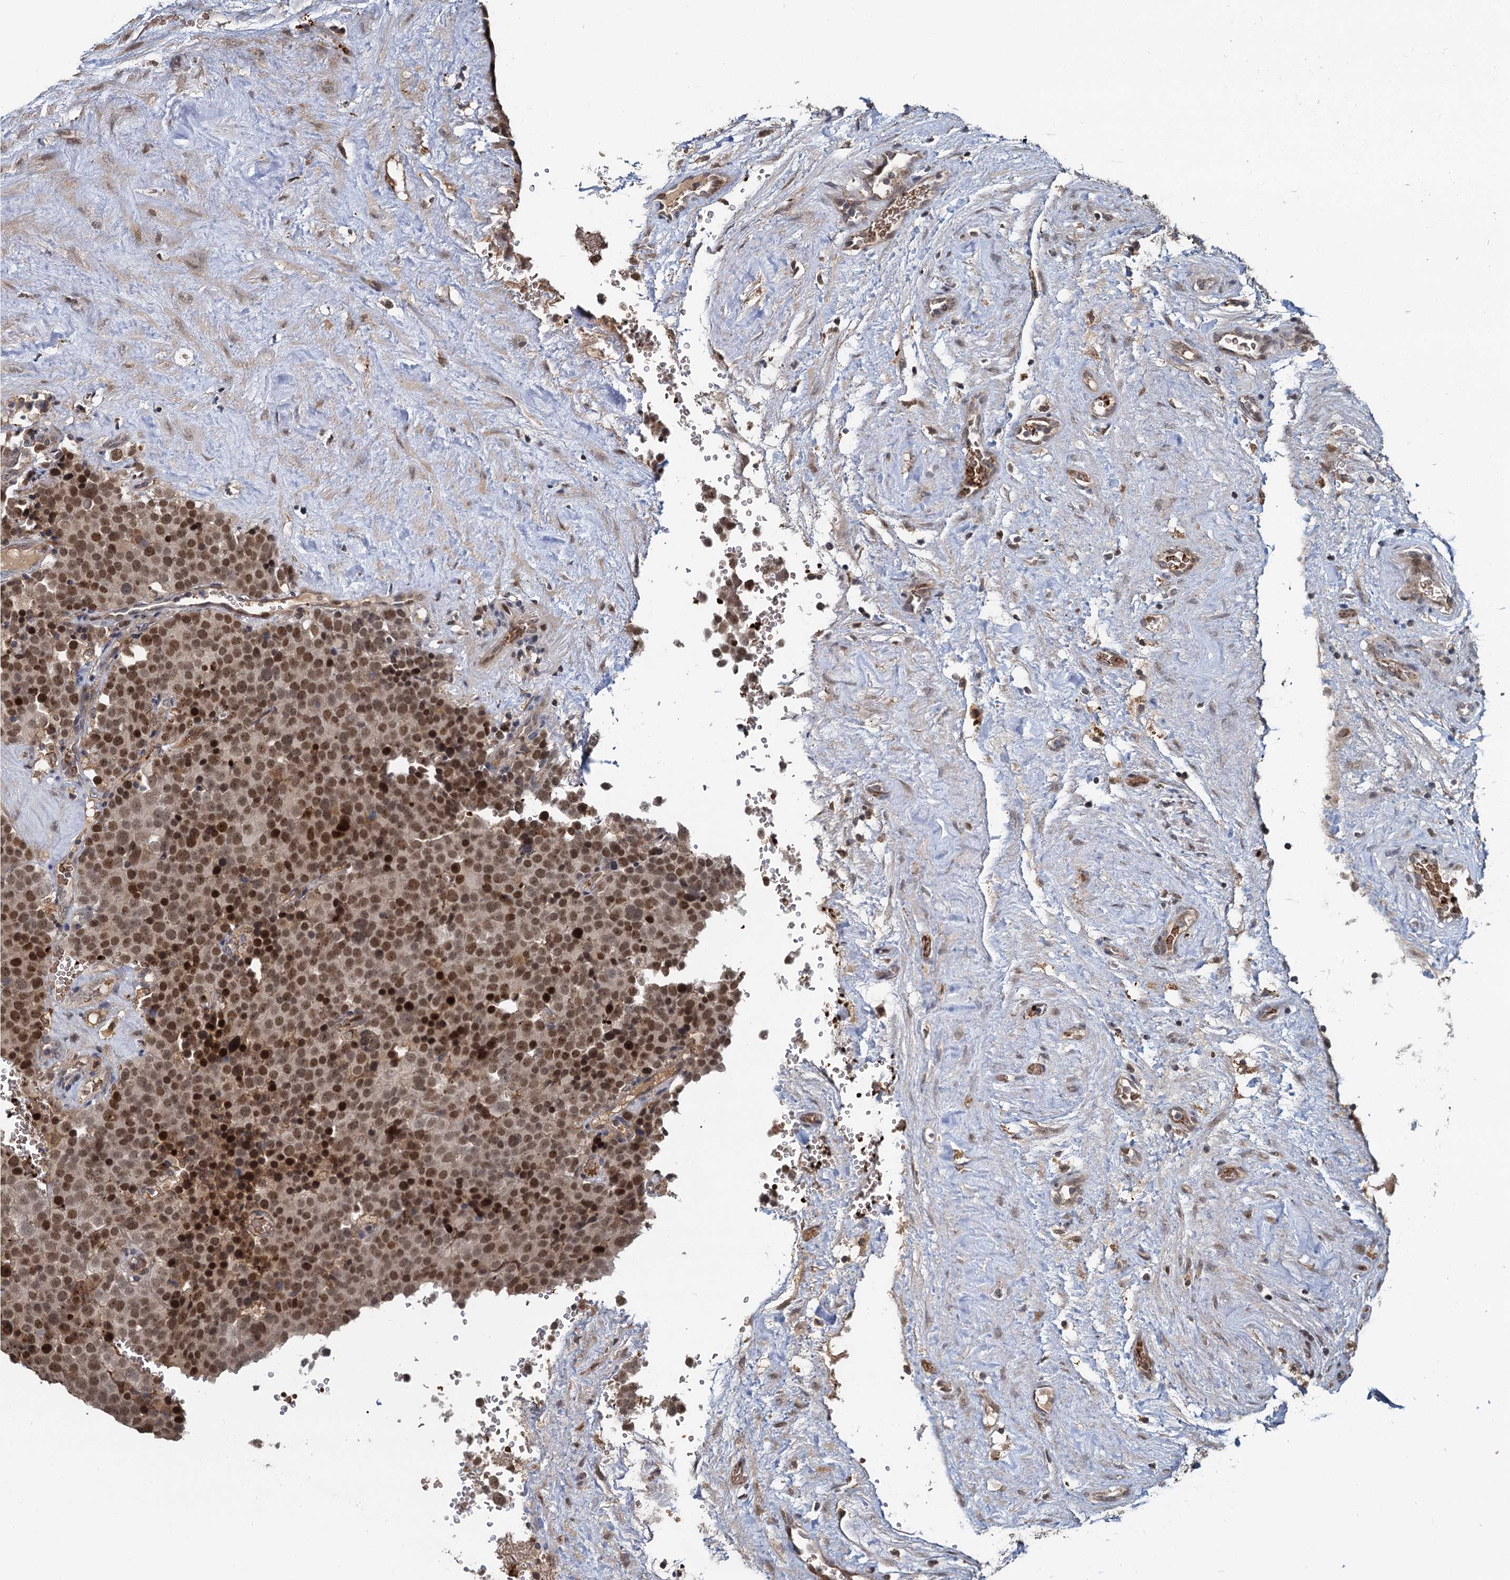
{"staining": {"intensity": "moderate", "quantity": ">75%", "location": "nuclear"}, "tissue": "testis cancer", "cell_type": "Tumor cells", "image_type": "cancer", "snomed": [{"axis": "morphology", "description": "Seminoma, NOS"}, {"axis": "topography", "description": "Testis"}], "caption": "Protein staining demonstrates moderate nuclear expression in approximately >75% of tumor cells in testis cancer.", "gene": "FANCI", "patient": {"sex": "male", "age": 71}}